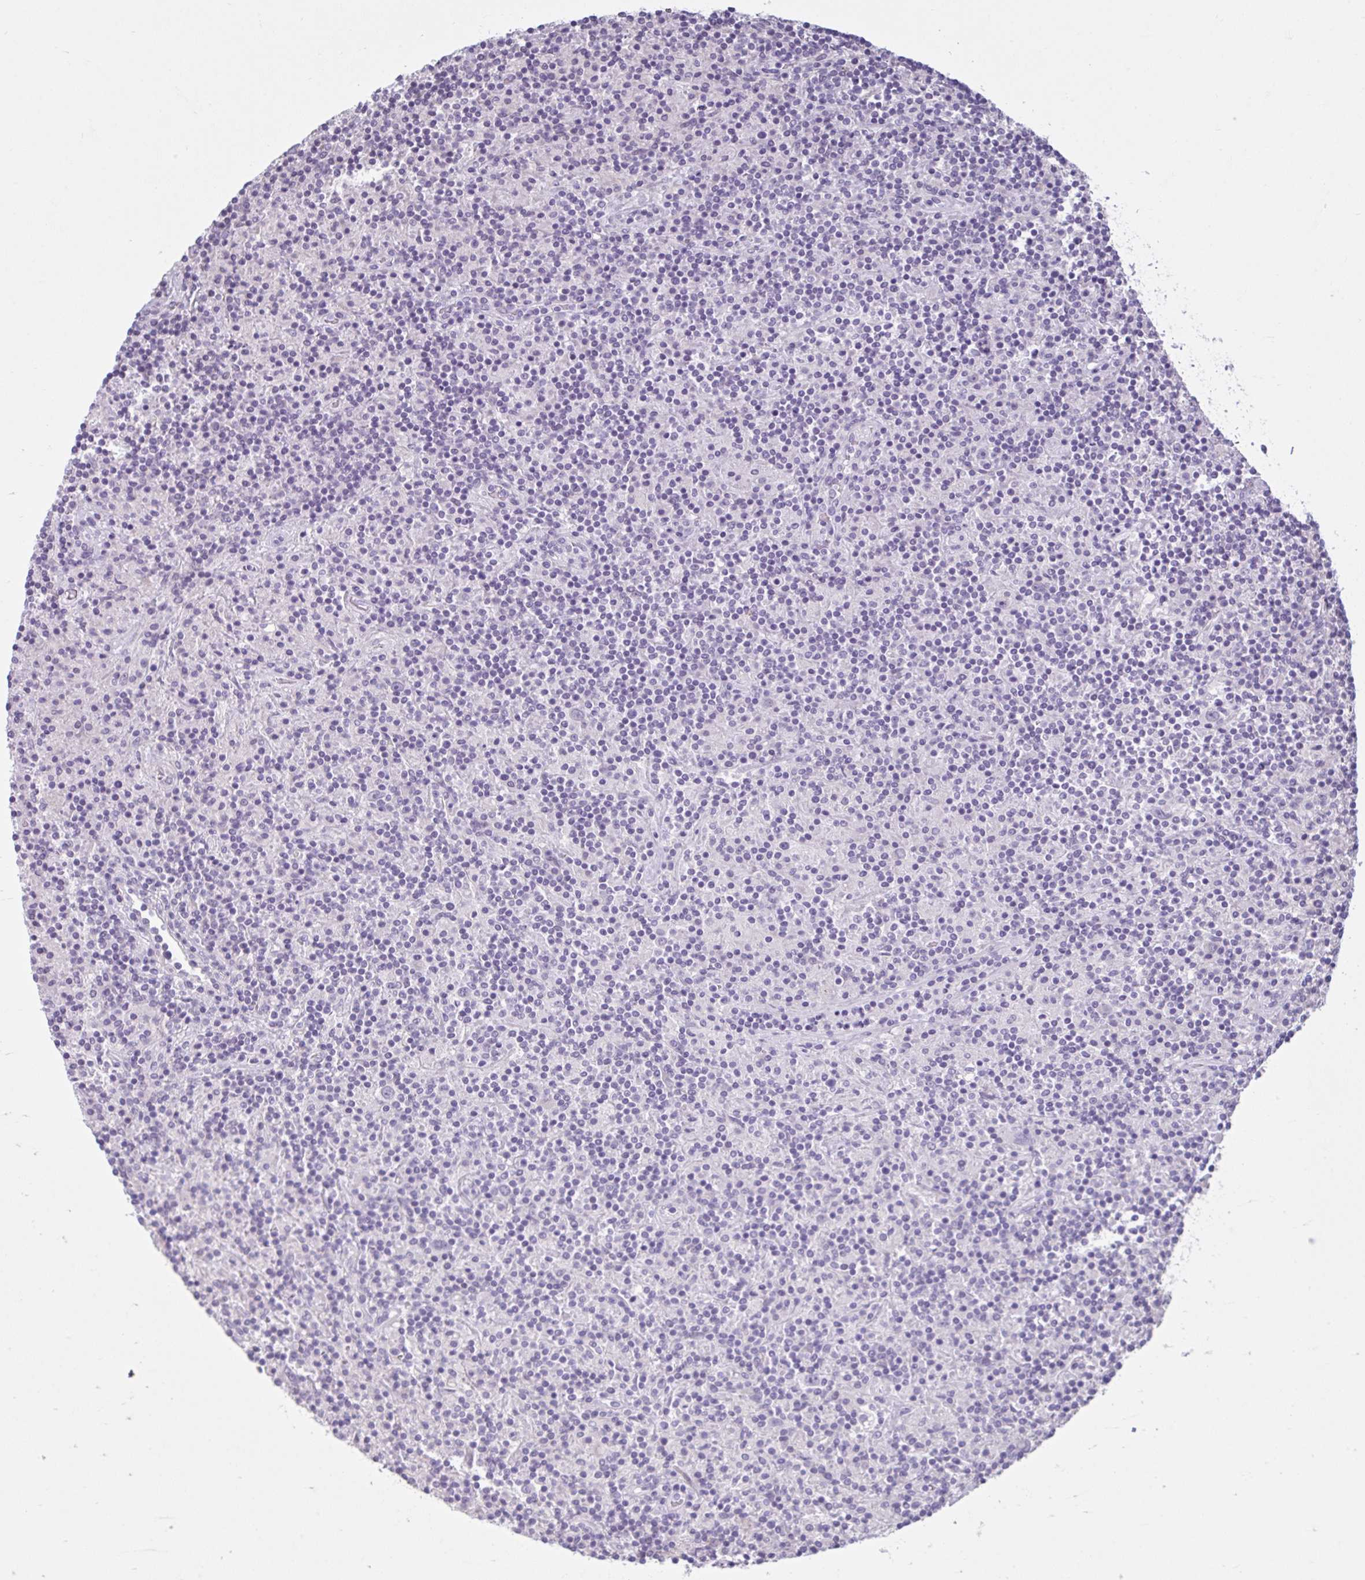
{"staining": {"intensity": "negative", "quantity": "none", "location": "none"}, "tissue": "lymphoma", "cell_type": "Tumor cells", "image_type": "cancer", "snomed": [{"axis": "morphology", "description": "Hodgkin's disease, NOS"}, {"axis": "topography", "description": "Lymph node"}], "caption": "This is a image of immunohistochemistry staining of lymphoma, which shows no staining in tumor cells.", "gene": "CDH19", "patient": {"sex": "male", "age": 70}}